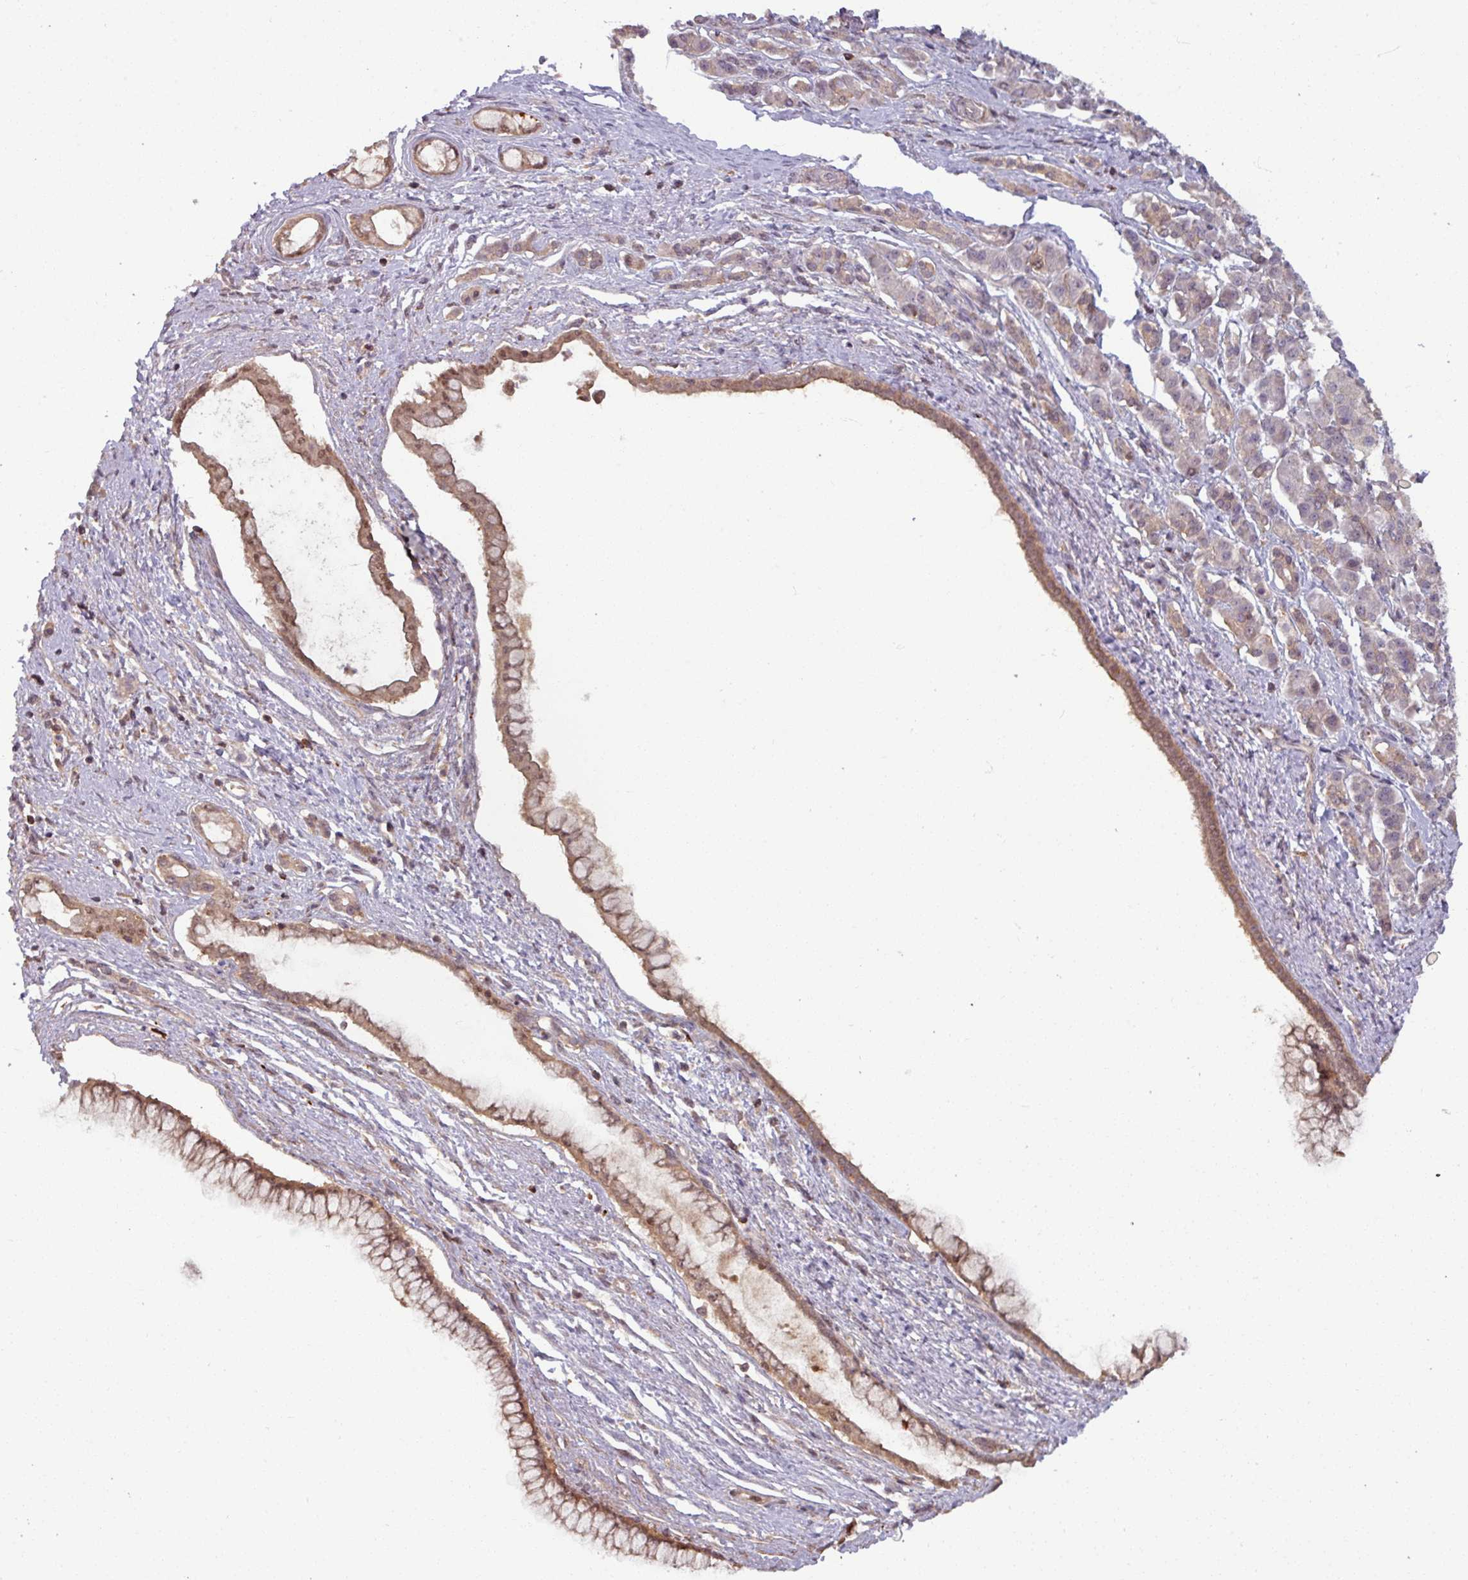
{"staining": {"intensity": "moderate", "quantity": ">75%", "location": "cytoplasmic/membranous"}, "tissue": "pancreatic cancer", "cell_type": "Tumor cells", "image_type": "cancer", "snomed": [{"axis": "morphology", "description": "Adenocarcinoma, NOS"}, {"axis": "topography", "description": "Pancreas"}], "caption": "Immunohistochemistry (DAB (3,3'-diaminobenzidine)) staining of human pancreatic adenocarcinoma displays moderate cytoplasmic/membranous protein staining in approximately >75% of tumor cells. The staining was performed using DAB to visualize the protein expression in brown, while the nuclei were stained in blue with hematoxylin (Magnification: 20x).", "gene": "TUSC3", "patient": {"sex": "male", "age": 70}}